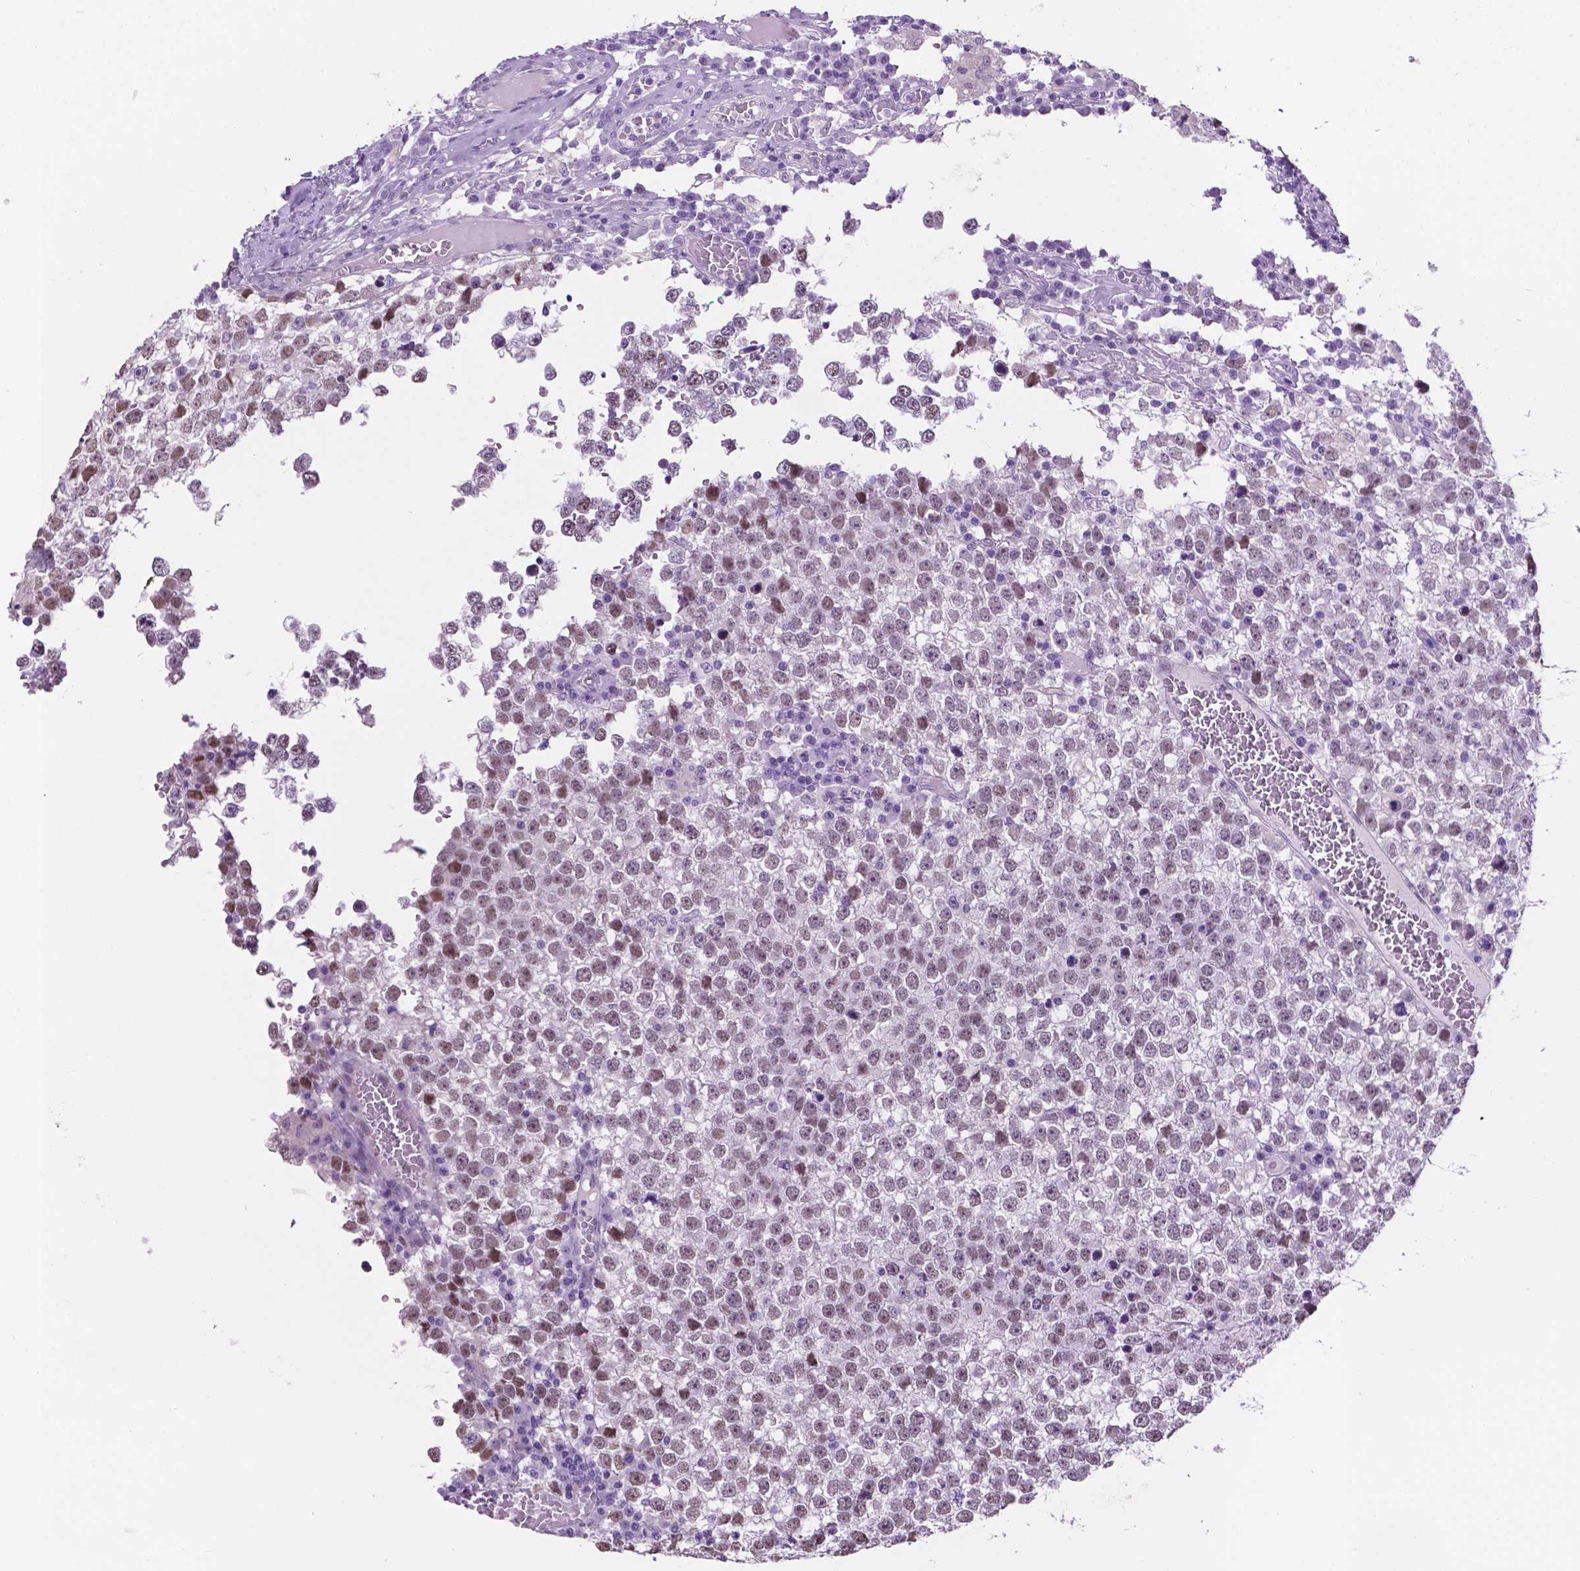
{"staining": {"intensity": "negative", "quantity": "none", "location": "none"}, "tissue": "testis cancer", "cell_type": "Tumor cells", "image_type": "cancer", "snomed": [{"axis": "morphology", "description": "Seminoma, NOS"}, {"axis": "topography", "description": "Testis"}], "caption": "Immunohistochemical staining of testis seminoma demonstrates no significant positivity in tumor cells.", "gene": "ACY3", "patient": {"sex": "male", "age": 65}}